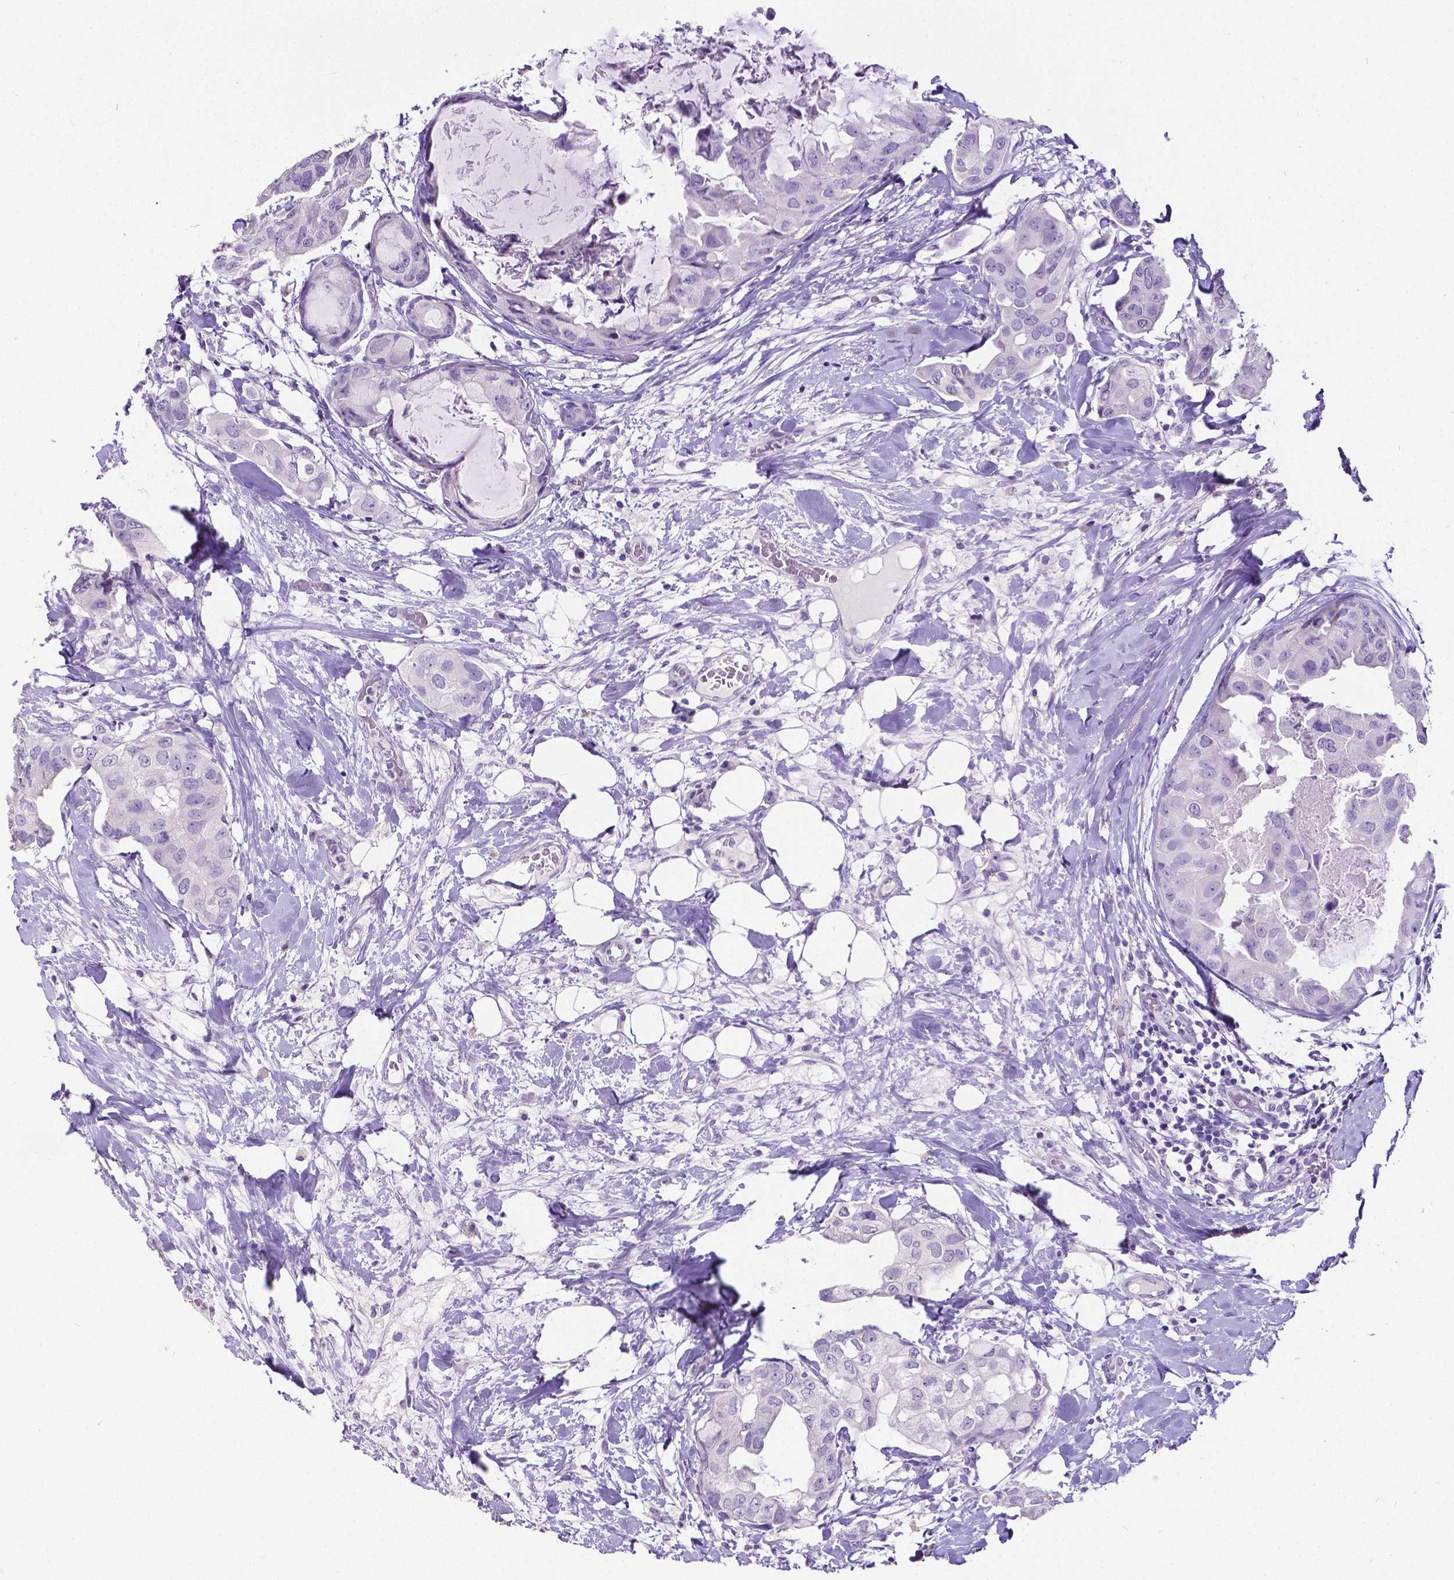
{"staining": {"intensity": "negative", "quantity": "none", "location": "none"}, "tissue": "breast cancer", "cell_type": "Tumor cells", "image_type": "cancer", "snomed": [{"axis": "morphology", "description": "Normal tissue, NOS"}, {"axis": "morphology", "description": "Duct carcinoma"}, {"axis": "topography", "description": "Breast"}], "caption": "A histopathology image of breast cancer (infiltrating ductal carcinoma) stained for a protein exhibits no brown staining in tumor cells.", "gene": "SATB2", "patient": {"sex": "female", "age": 40}}